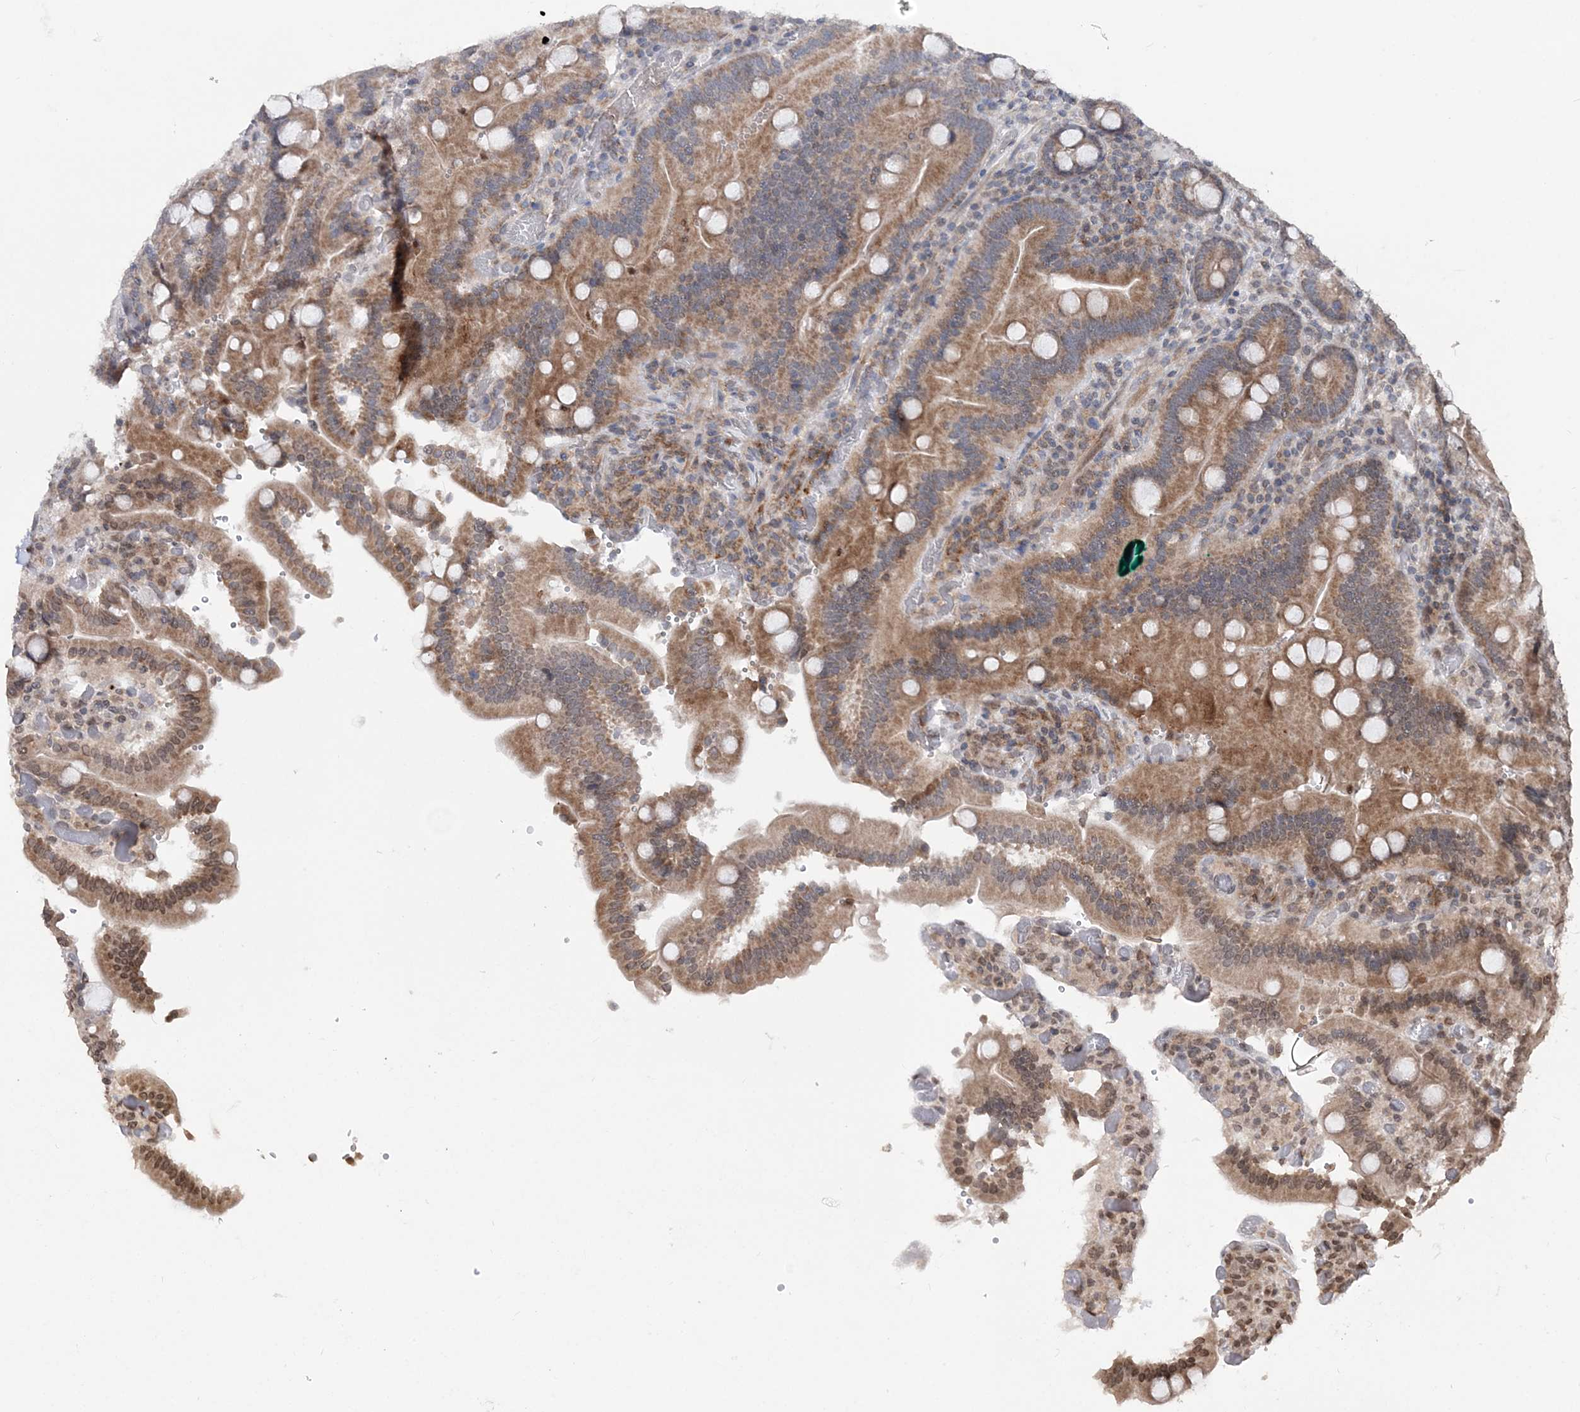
{"staining": {"intensity": "moderate", "quantity": ">75%", "location": "cytoplasmic/membranous"}, "tissue": "duodenum", "cell_type": "Glandular cells", "image_type": "normal", "snomed": [{"axis": "morphology", "description": "Normal tissue, NOS"}, {"axis": "topography", "description": "Duodenum"}], "caption": "Duodenum stained with DAB immunohistochemistry exhibits medium levels of moderate cytoplasmic/membranous positivity in approximately >75% of glandular cells.", "gene": "SOWAHB", "patient": {"sex": "female", "age": 62}}